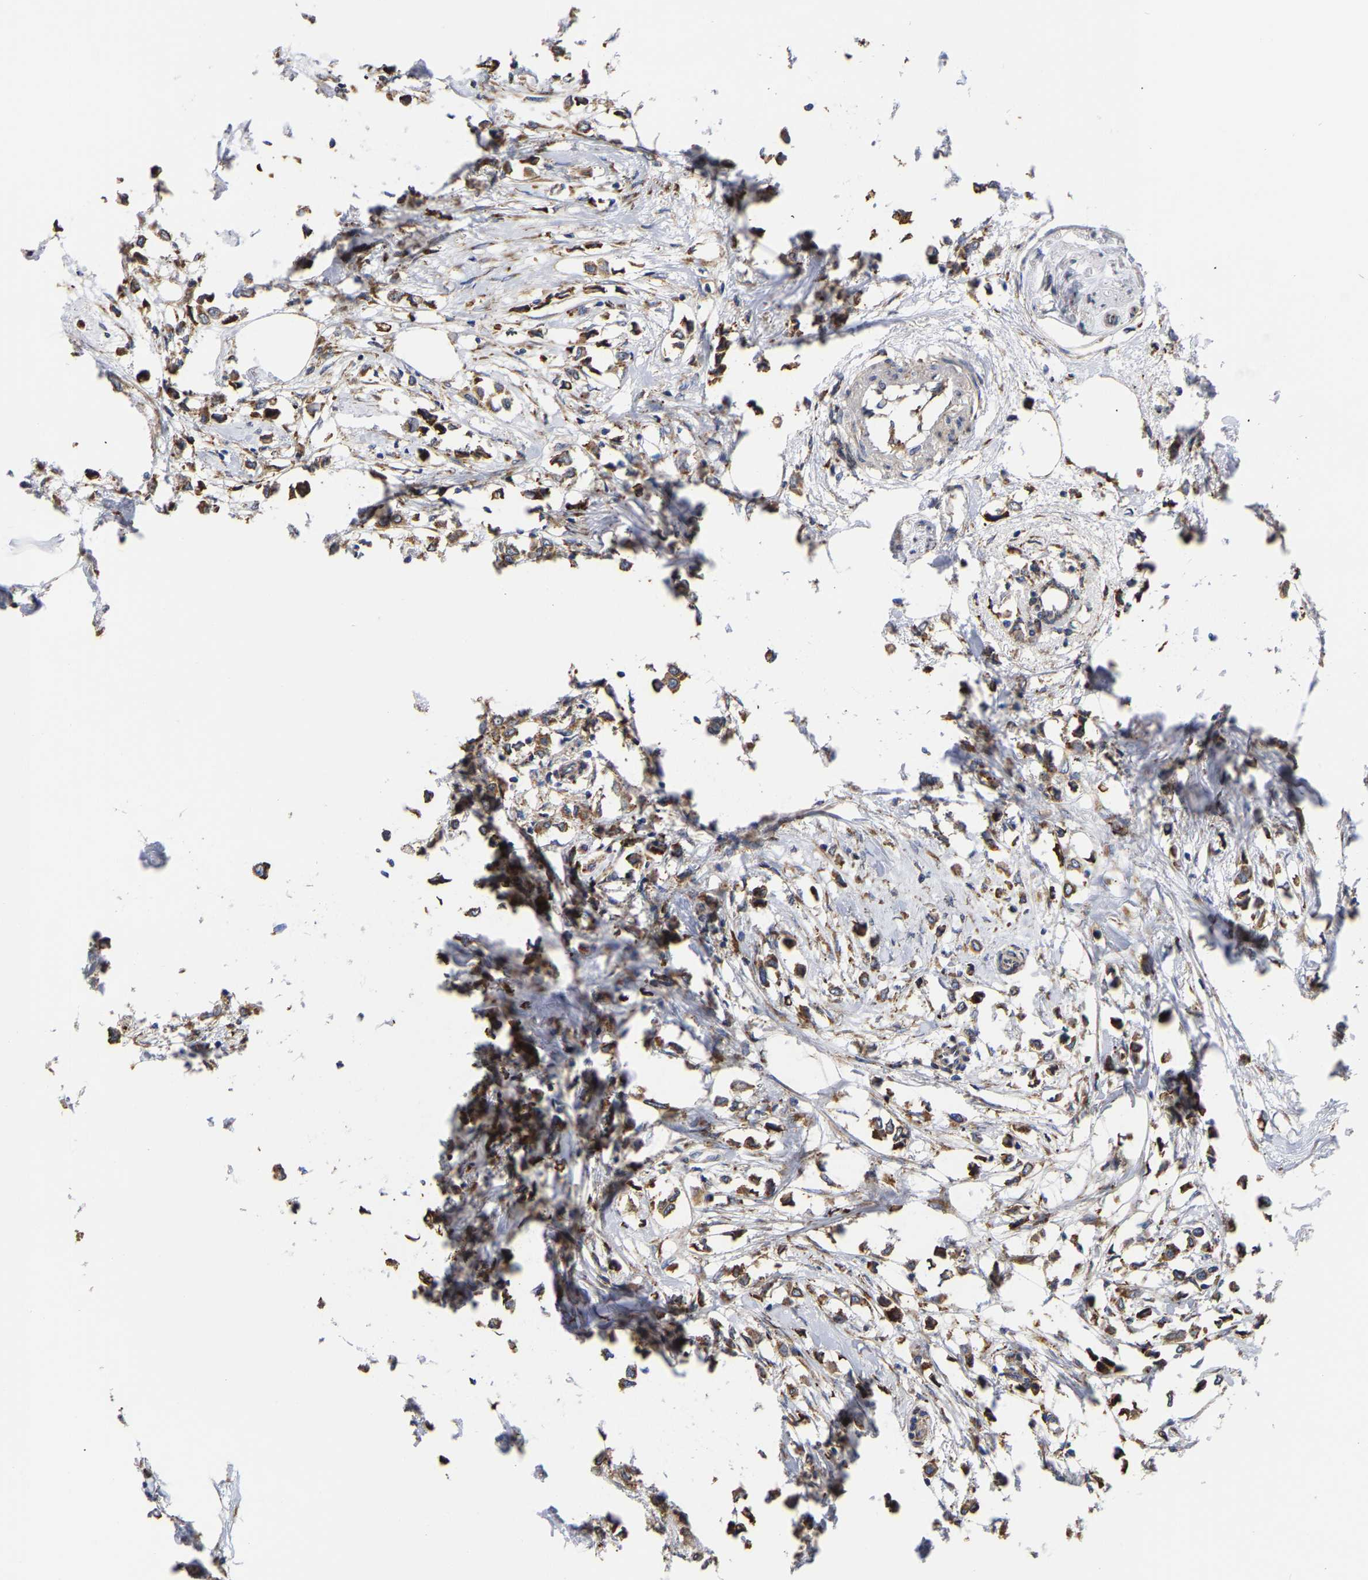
{"staining": {"intensity": "moderate", "quantity": ">75%", "location": "cytoplasmic/membranous"}, "tissue": "breast cancer", "cell_type": "Tumor cells", "image_type": "cancer", "snomed": [{"axis": "morphology", "description": "Lobular carcinoma"}, {"axis": "topography", "description": "Breast"}], "caption": "IHC histopathology image of breast cancer stained for a protein (brown), which reveals medium levels of moderate cytoplasmic/membranous expression in approximately >75% of tumor cells.", "gene": "CFAP298", "patient": {"sex": "female", "age": 51}}